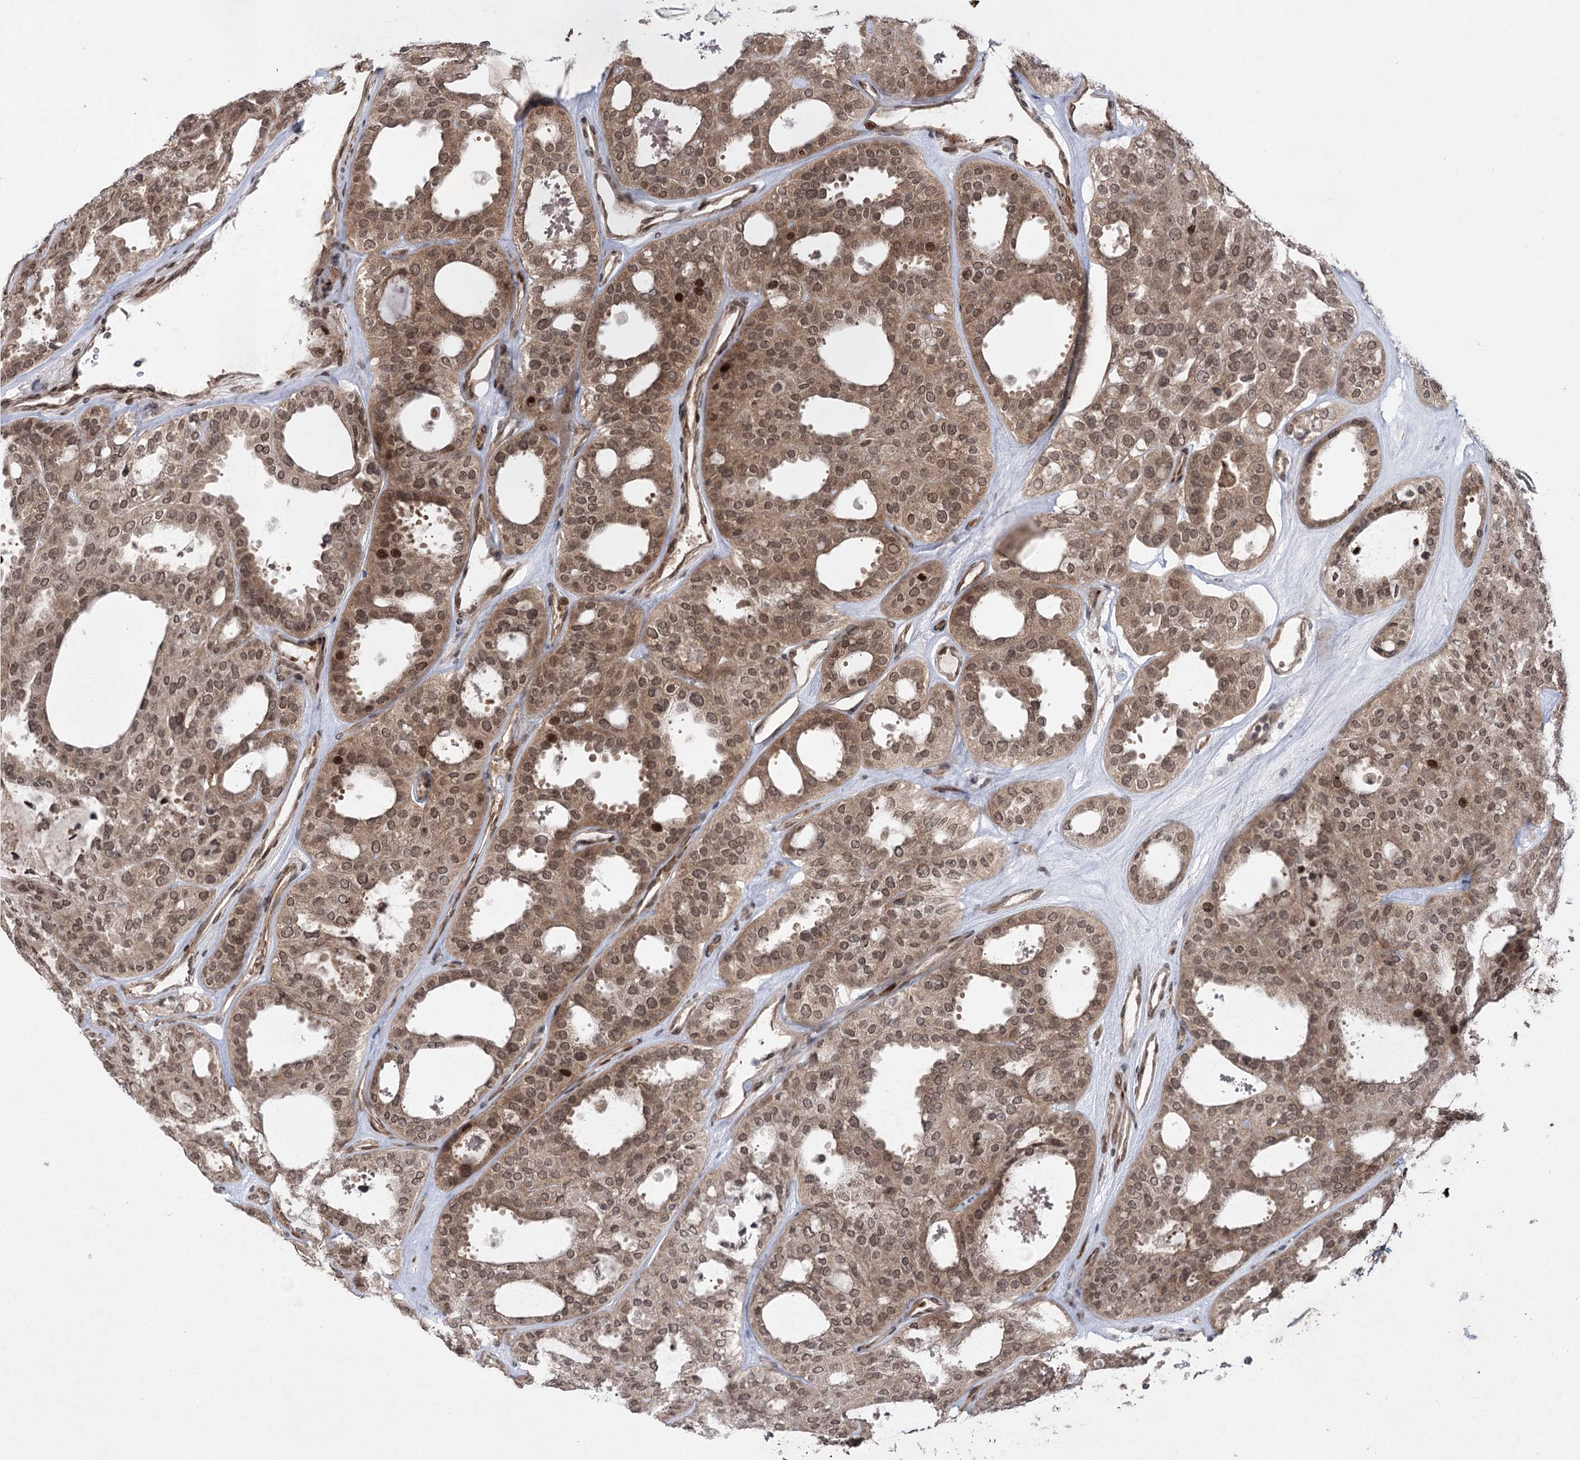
{"staining": {"intensity": "moderate", "quantity": ">75%", "location": "cytoplasmic/membranous,nuclear"}, "tissue": "thyroid cancer", "cell_type": "Tumor cells", "image_type": "cancer", "snomed": [{"axis": "morphology", "description": "Follicular adenoma carcinoma, NOS"}, {"axis": "topography", "description": "Thyroid gland"}], "caption": "Human thyroid cancer (follicular adenoma carcinoma) stained with a protein marker reveals moderate staining in tumor cells.", "gene": "TENM2", "patient": {"sex": "male", "age": 75}}